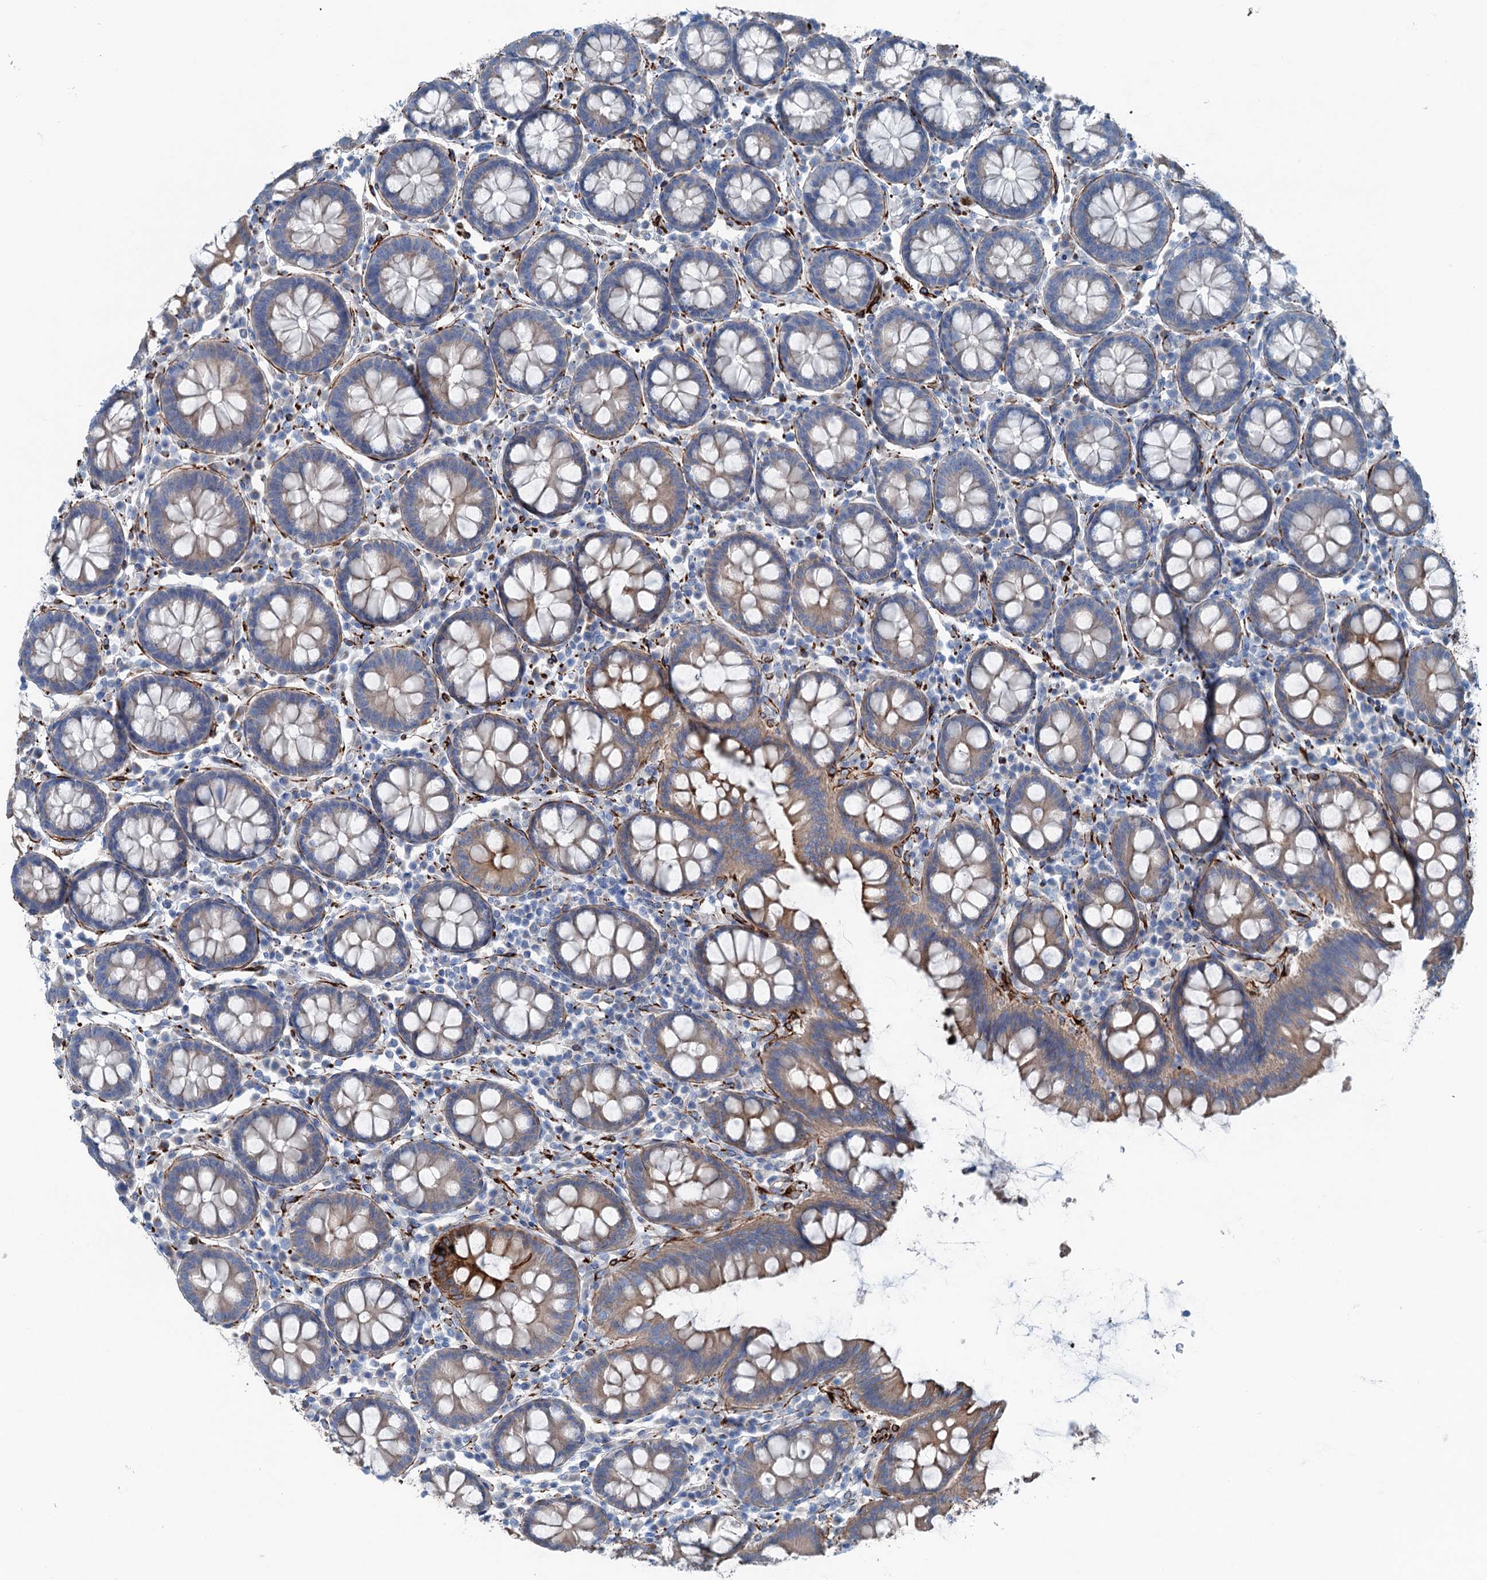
{"staining": {"intensity": "strong", "quantity": "25%-75%", "location": "cytoplasmic/membranous"}, "tissue": "colon", "cell_type": "Endothelial cells", "image_type": "normal", "snomed": [{"axis": "morphology", "description": "Normal tissue, NOS"}, {"axis": "topography", "description": "Colon"}], "caption": "A high-resolution histopathology image shows immunohistochemistry staining of benign colon, which exhibits strong cytoplasmic/membranous expression in about 25%-75% of endothelial cells. The staining was performed using DAB (3,3'-diaminobenzidine), with brown indicating positive protein expression. Nuclei are stained blue with hematoxylin.", "gene": "CALCOCO1", "patient": {"sex": "female", "age": 79}}